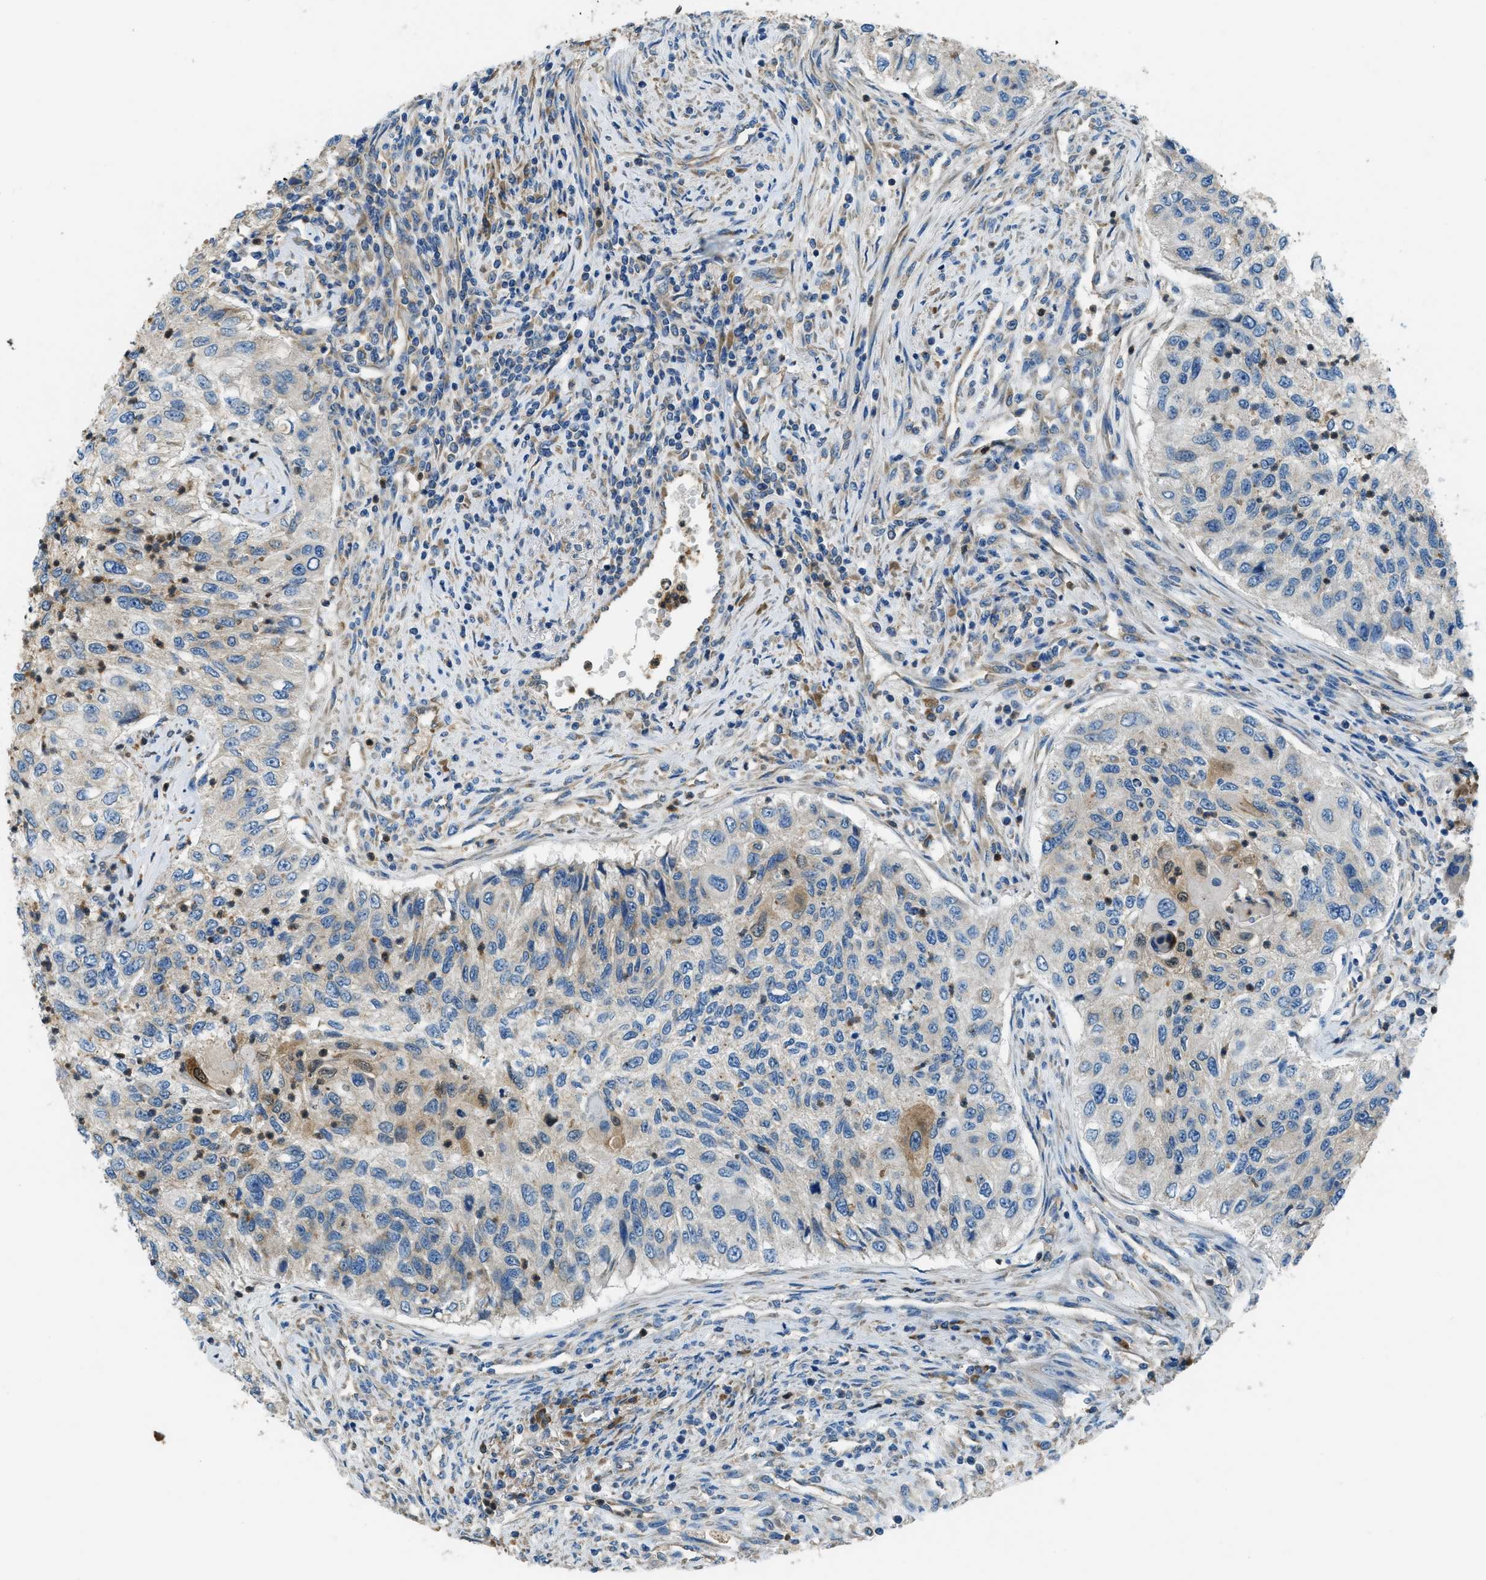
{"staining": {"intensity": "negative", "quantity": "none", "location": "none"}, "tissue": "urothelial cancer", "cell_type": "Tumor cells", "image_type": "cancer", "snomed": [{"axis": "morphology", "description": "Urothelial carcinoma, High grade"}, {"axis": "topography", "description": "Urinary bladder"}], "caption": "There is no significant expression in tumor cells of urothelial cancer.", "gene": "GIMAP8", "patient": {"sex": "female", "age": 60}}